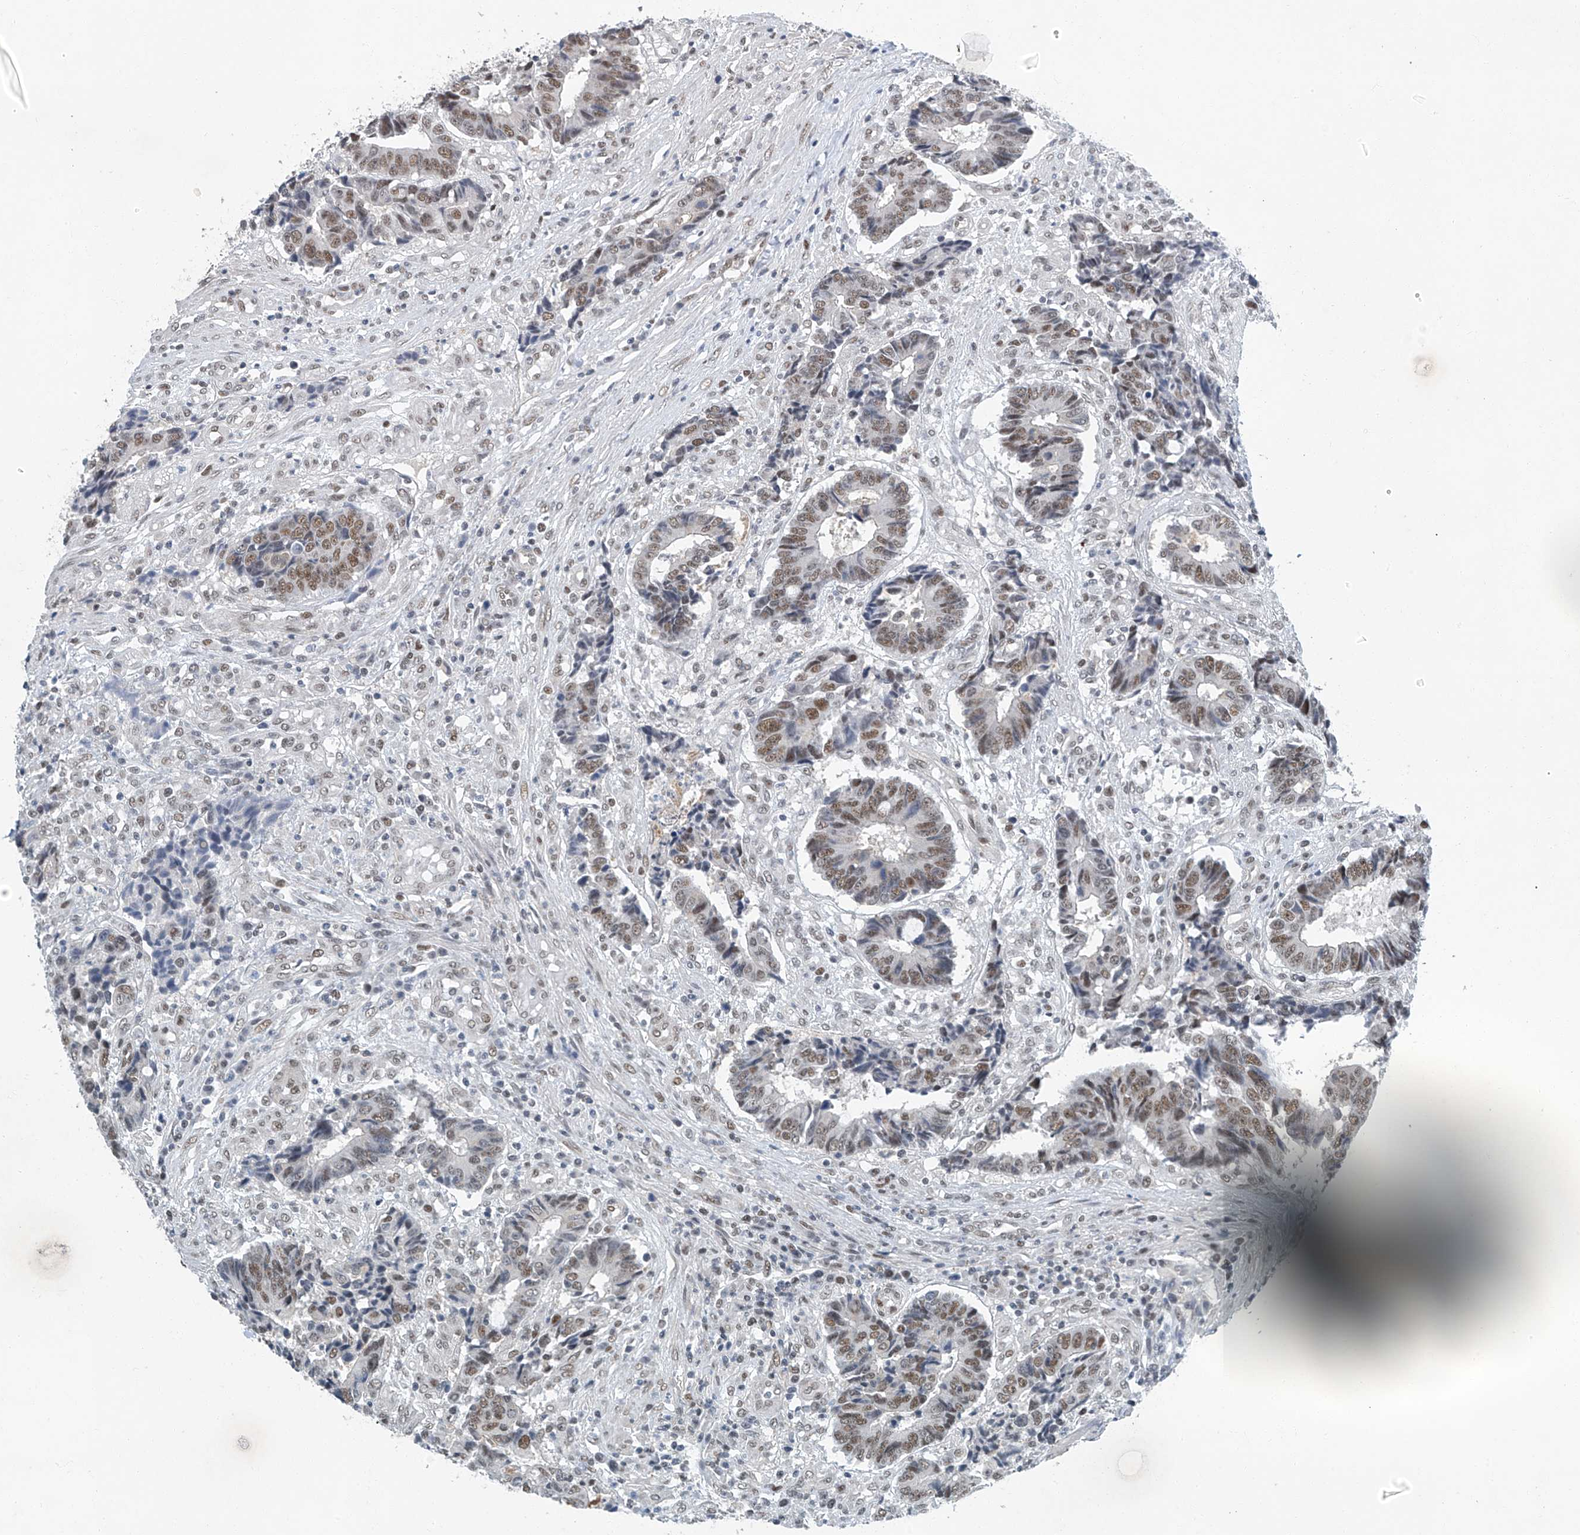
{"staining": {"intensity": "moderate", "quantity": ">75%", "location": "nuclear"}, "tissue": "colorectal cancer", "cell_type": "Tumor cells", "image_type": "cancer", "snomed": [{"axis": "morphology", "description": "Adenocarcinoma, NOS"}, {"axis": "topography", "description": "Rectum"}], "caption": "The photomicrograph reveals immunohistochemical staining of colorectal cancer. There is moderate nuclear positivity is present in about >75% of tumor cells. Using DAB (brown) and hematoxylin (blue) stains, captured at high magnification using brightfield microscopy.", "gene": "TAF8", "patient": {"sex": "male", "age": 84}}